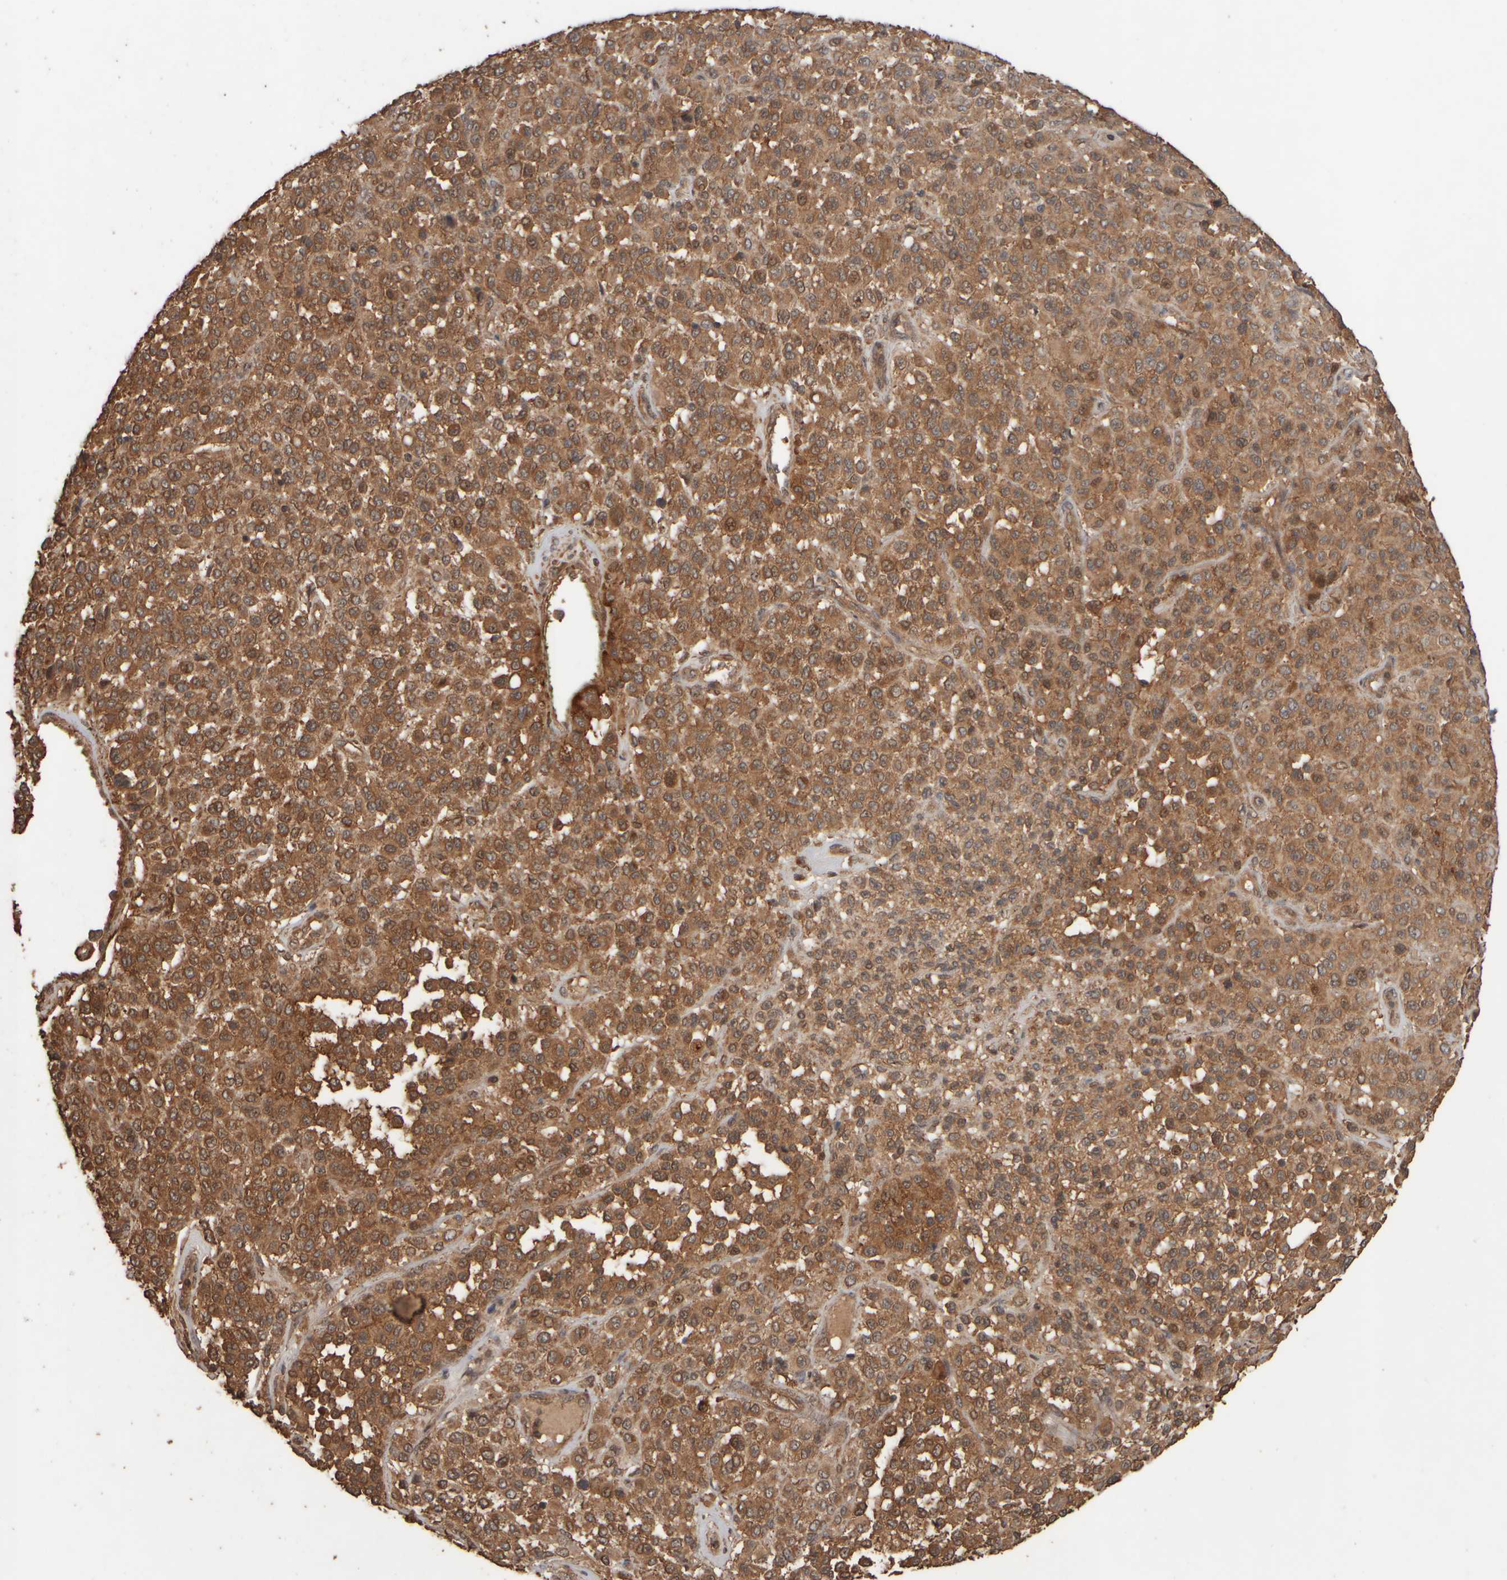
{"staining": {"intensity": "moderate", "quantity": ">75%", "location": "cytoplasmic/membranous,nuclear"}, "tissue": "melanoma", "cell_type": "Tumor cells", "image_type": "cancer", "snomed": [{"axis": "morphology", "description": "Malignant melanoma, Metastatic site"}, {"axis": "topography", "description": "Pancreas"}], "caption": "Immunohistochemistry (IHC) (DAB) staining of malignant melanoma (metastatic site) displays moderate cytoplasmic/membranous and nuclear protein staining in approximately >75% of tumor cells.", "gene": "SPHK1", "patient": {"sex": "female", "age": 30}}